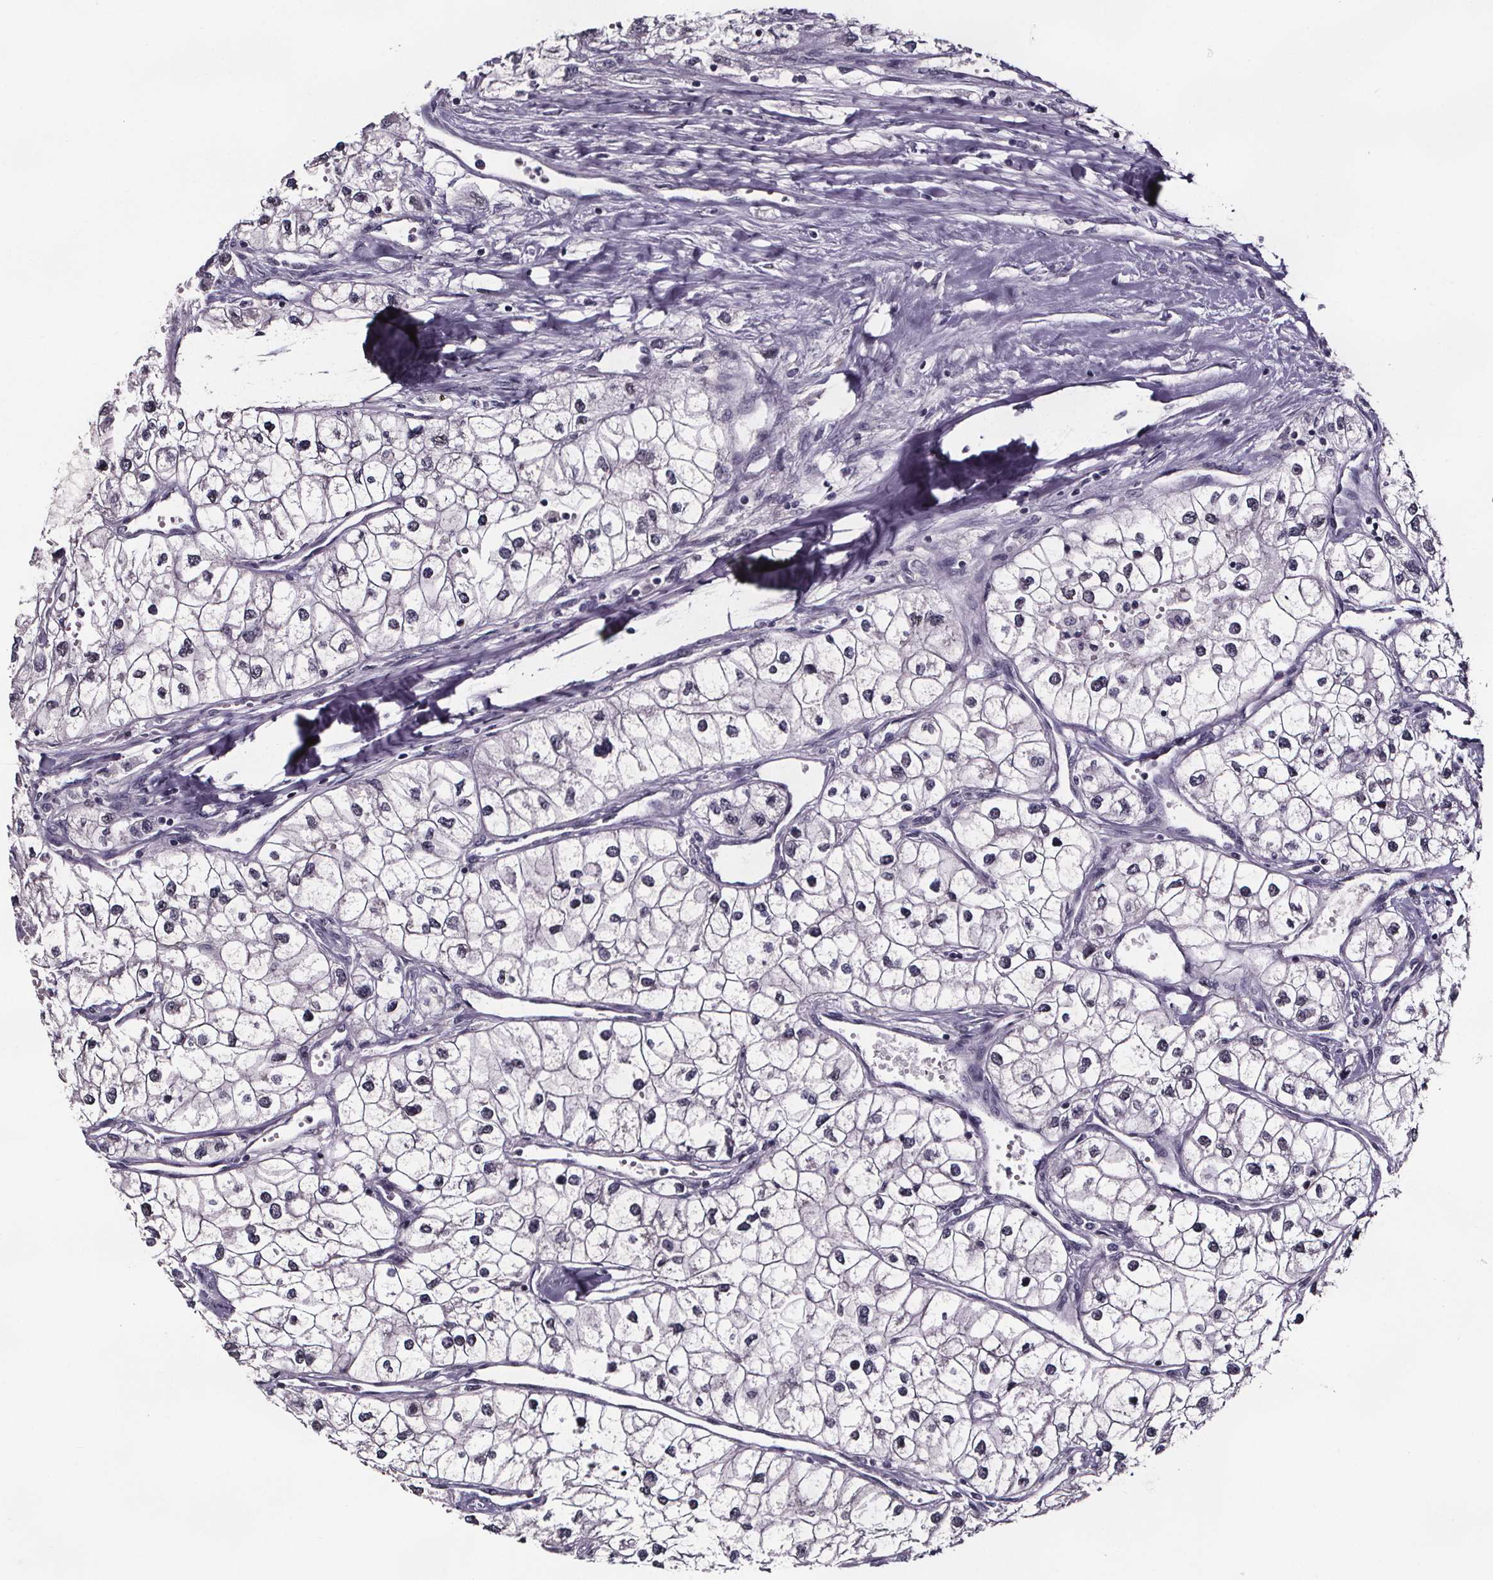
{"staining": {"intensity": "negative", "quantity": "none", "location": "none"}, "tissue": "renal cancer", "cell_type": "Tumor cells", "image_type": "cancer", "snomed": [{"axis": "morphology", "description": "Adenocarcinoma, NOS"}, {"axis": "topography", "description": "Kidney"}], "caption": "Tumor cells are negative for protein expression in human renal cancer (adenocarcinoma).", "gene": "AR", "patient": {"sex": "male", "age": 59}}